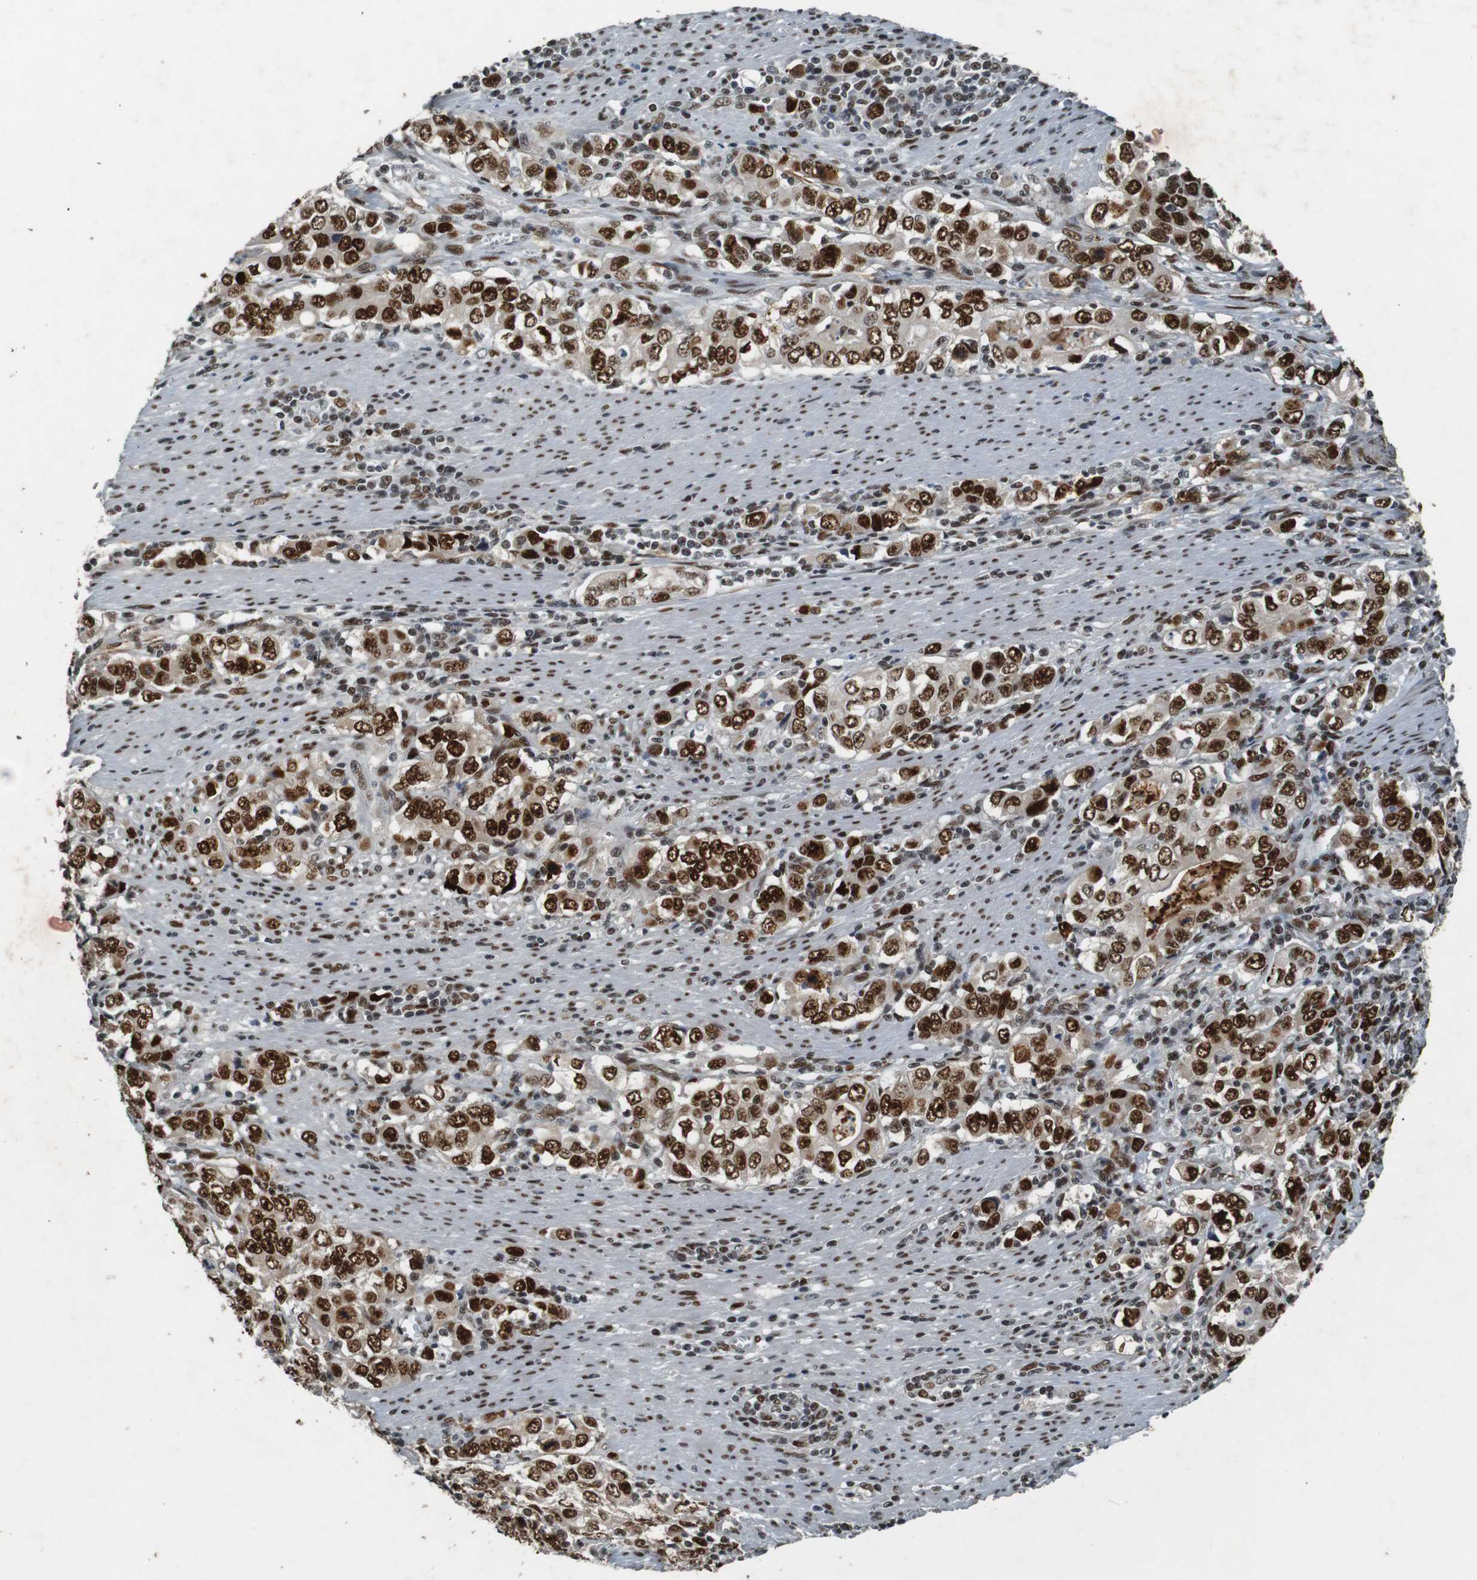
{"staining": {"intensity": "strong", "quantity": ">75%", "location": "cytoplasmic/membranous,nuclear"}, "tissue": "stomach cancer", "cell_type": "Tumor cells", "image_type": "cancer", "snomed": [{"axis": "morphology", "description": "Adenocarcinoma, NOS"}, {"axis": "topography", "description": "Stomach, lower"}], "caption": "This is a photomicrograph of immunohistochemistry (IHC) staining of stomach adenocarcinoma, which shows strong positivity in the cytoplasmic/membranous and nuclear of tumor cells.", "gene": "HEXIM1", "patient": {"sex": "female", "age": 72}}